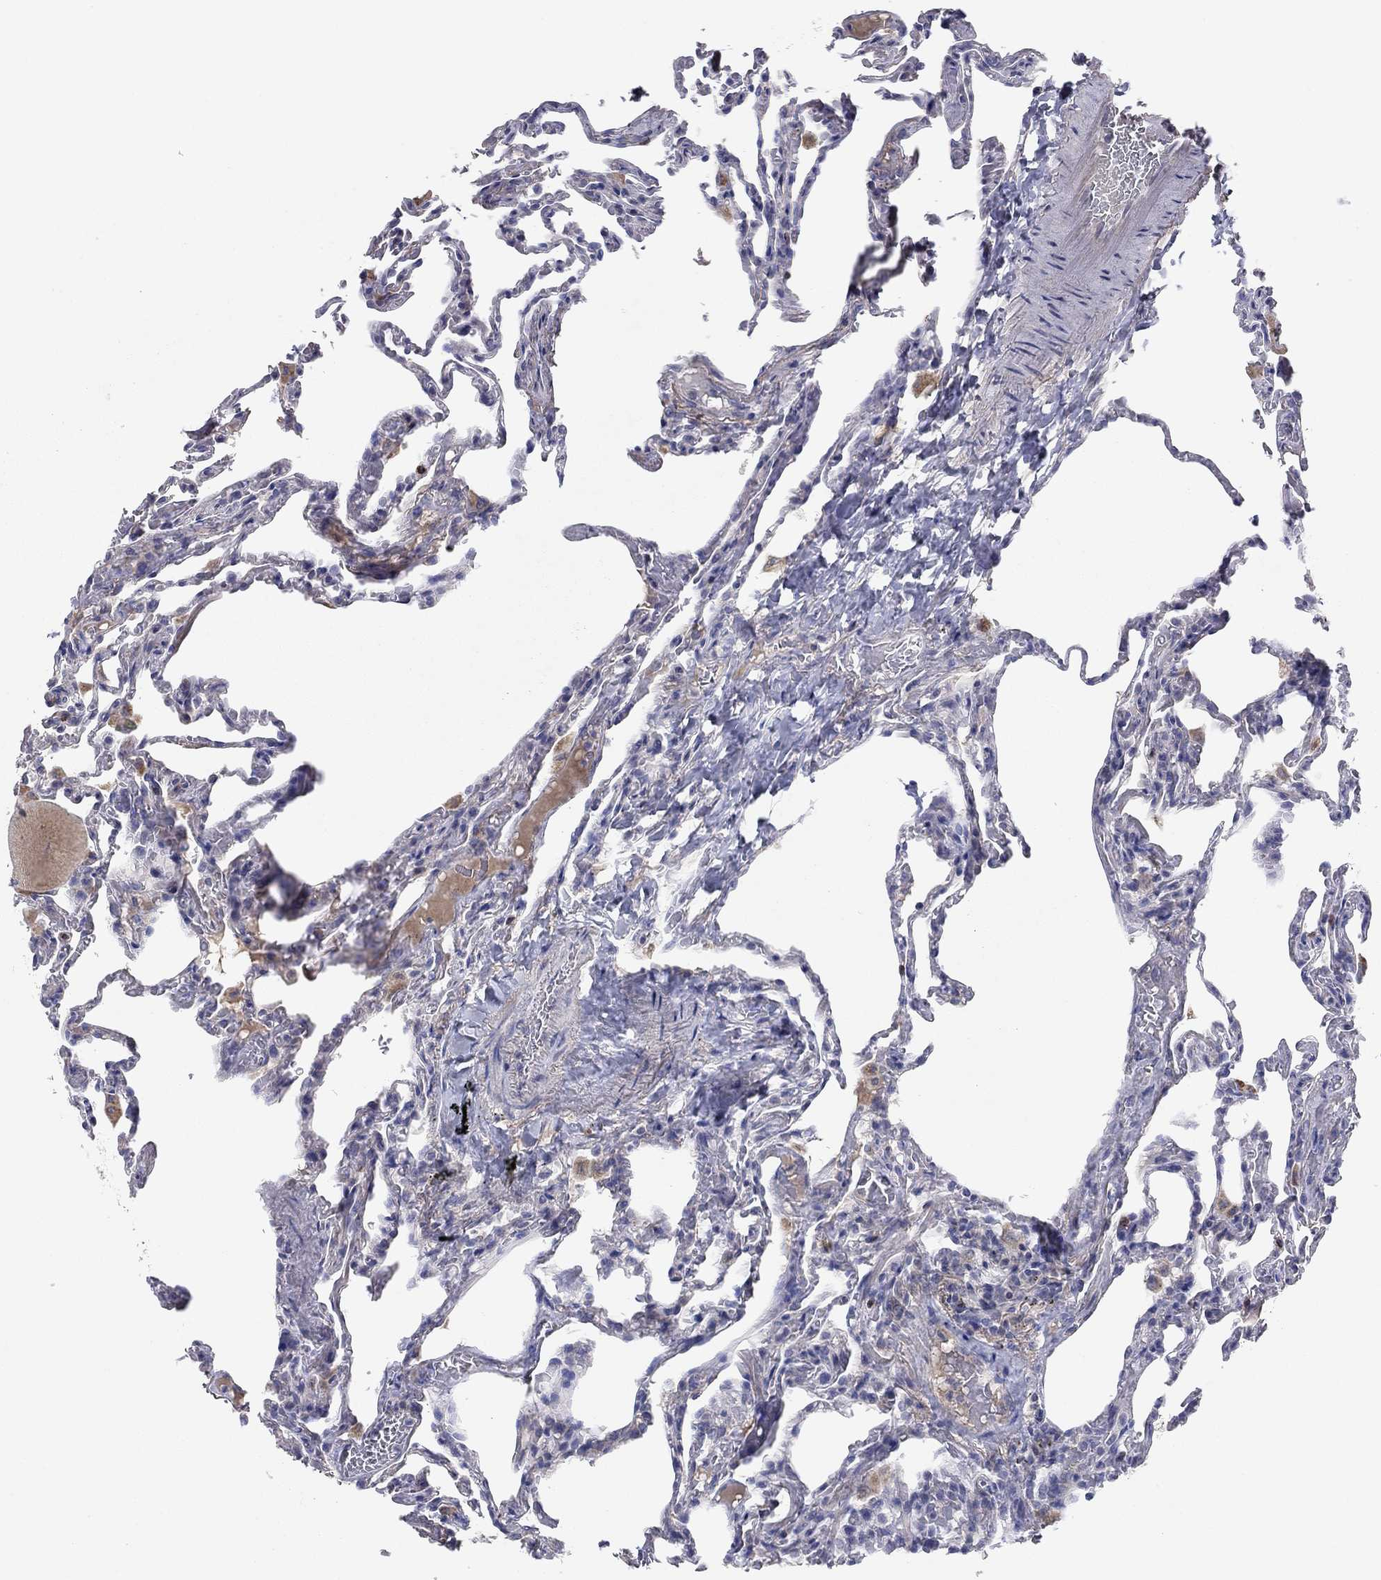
{"staining": {"intensity": "negative", "quantity": "none", "location": "none"}, "tissue": "lung", "cell_type": "Alveolar cells", "image_type": "normal", "snomed": [{"axis": "morphology", "description": "Normal tissue, NOS"}, {"axis": "topography", "description": "Lung"}], "caption": "The immunohistochemistry (IHC) image has no significant positivity in alveolar cells of lung. (Immunohistochemistry, brightfield microscopy, high magnification).", "gene": "PTGDS", "patient": {"sex": "female", "age": 43}}